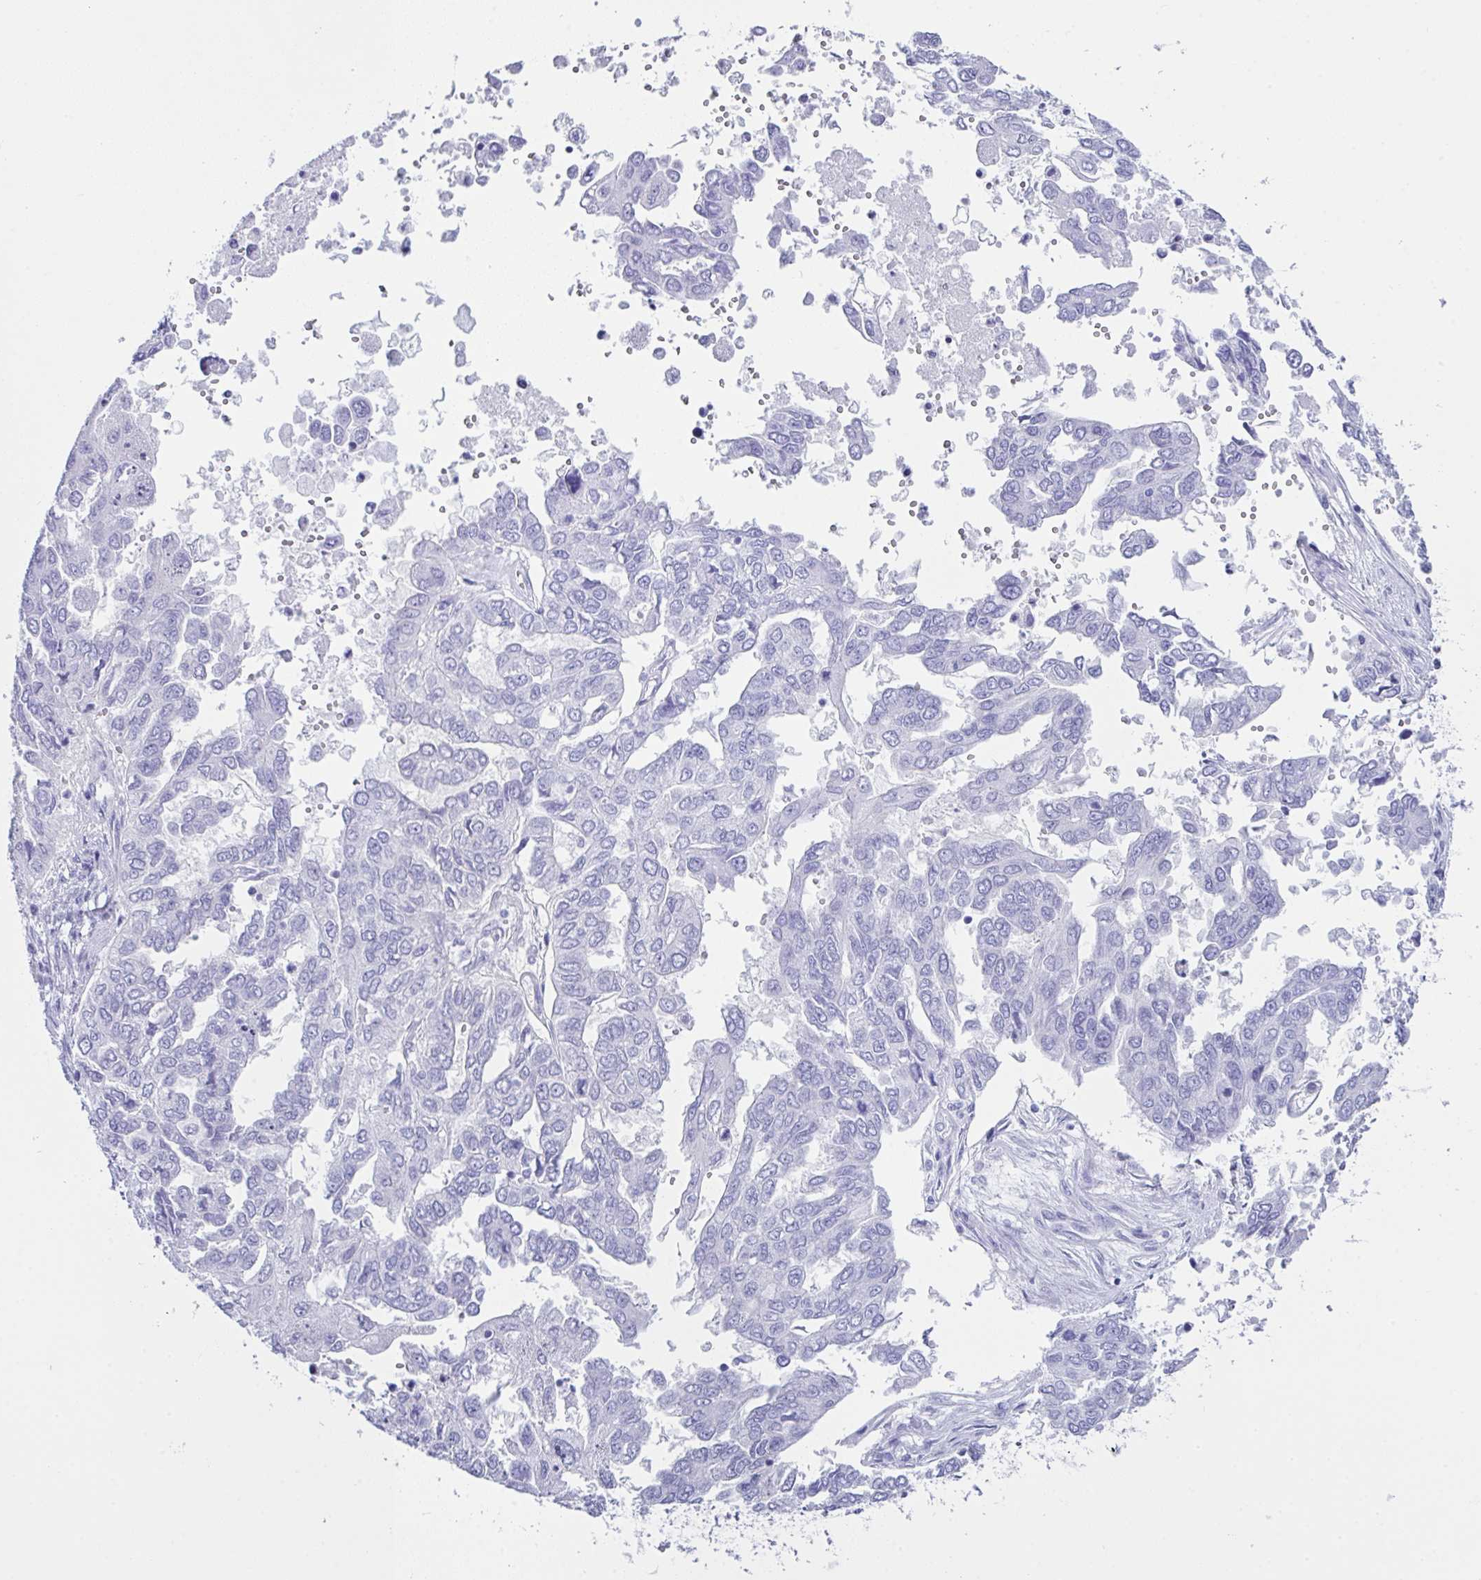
{"staining": {"intensity": "negative", "quantity": "none", "location": "none"}, "tissue": "ovarian cancer", "cell_type": "Tumor cells", "image_type": "cancer", "snomed": [{"axis": "morphology", "description": "Cystadenocarcinoma, serous, NOS"}, {"axis": "topography", "description": "Ovary"}], "caption": "Immunohistochemistry (IHC) of human ovarian cancer (serous cystadenocarcinoma) exhibits no expression in tumor cells. (DAB IHC visualized using brightfield microscopy, high magnification).", "gene": "LGALS4", "patient": {"sex": "female", "age": 53}}